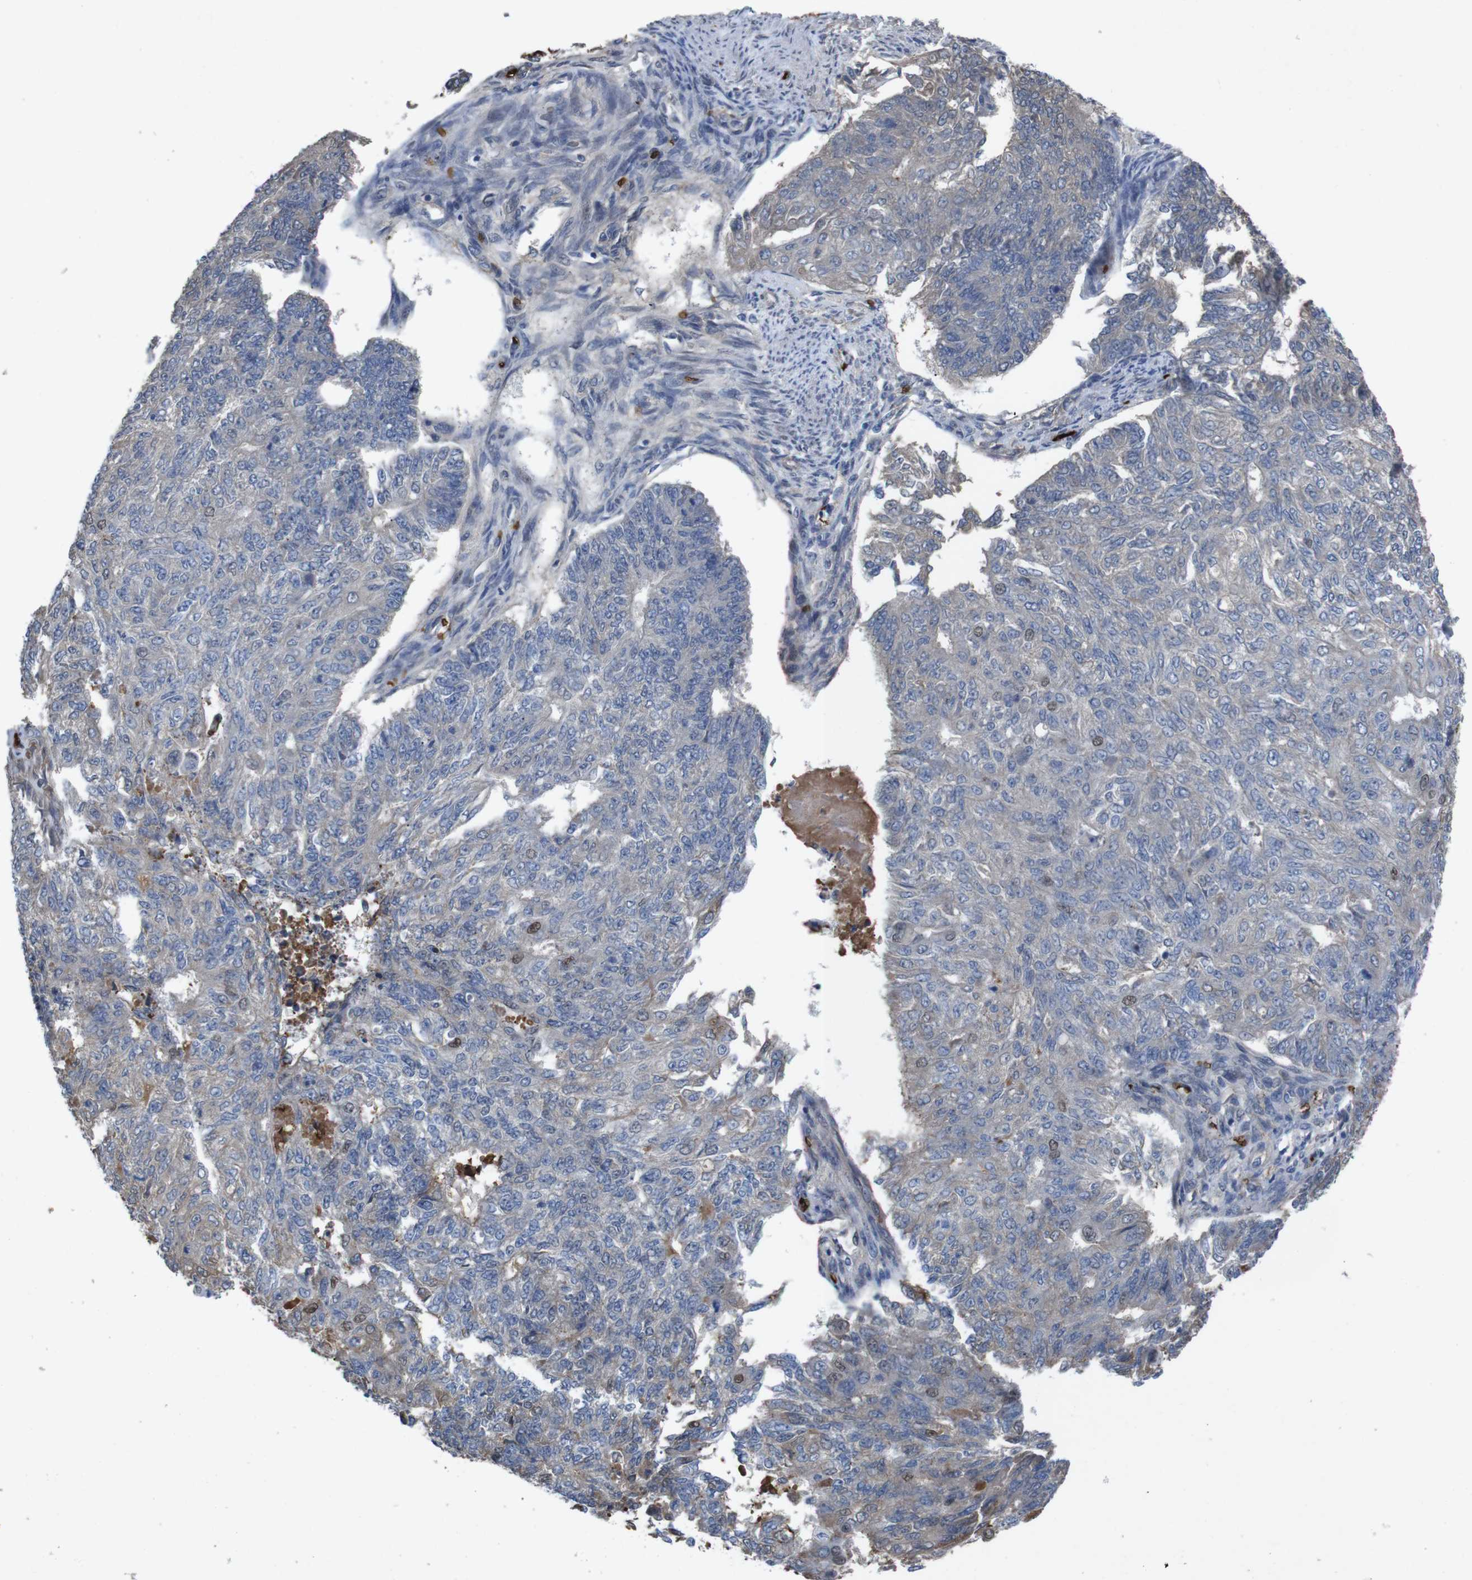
{"staining": {"intensity": "moderate", "quantity": "<25%", "location": "nuclear"}, "tissue": "endometrial cancer", "cell_type": "Tumor cells", "image_type": "cancer", "snomed": [{"axis": "morphology", "description": "Adenocarcinoma, NOS"}, {"axis": "topography", "description": "Endometrium"}], "caption": "Adenocarcinoma (endometrial) stained with a brown dye shows moderate nuclear positive staining in about <25% of tumor cells.", "gene": "SPTB", "patient": {"sex": "female", "age": 32}}